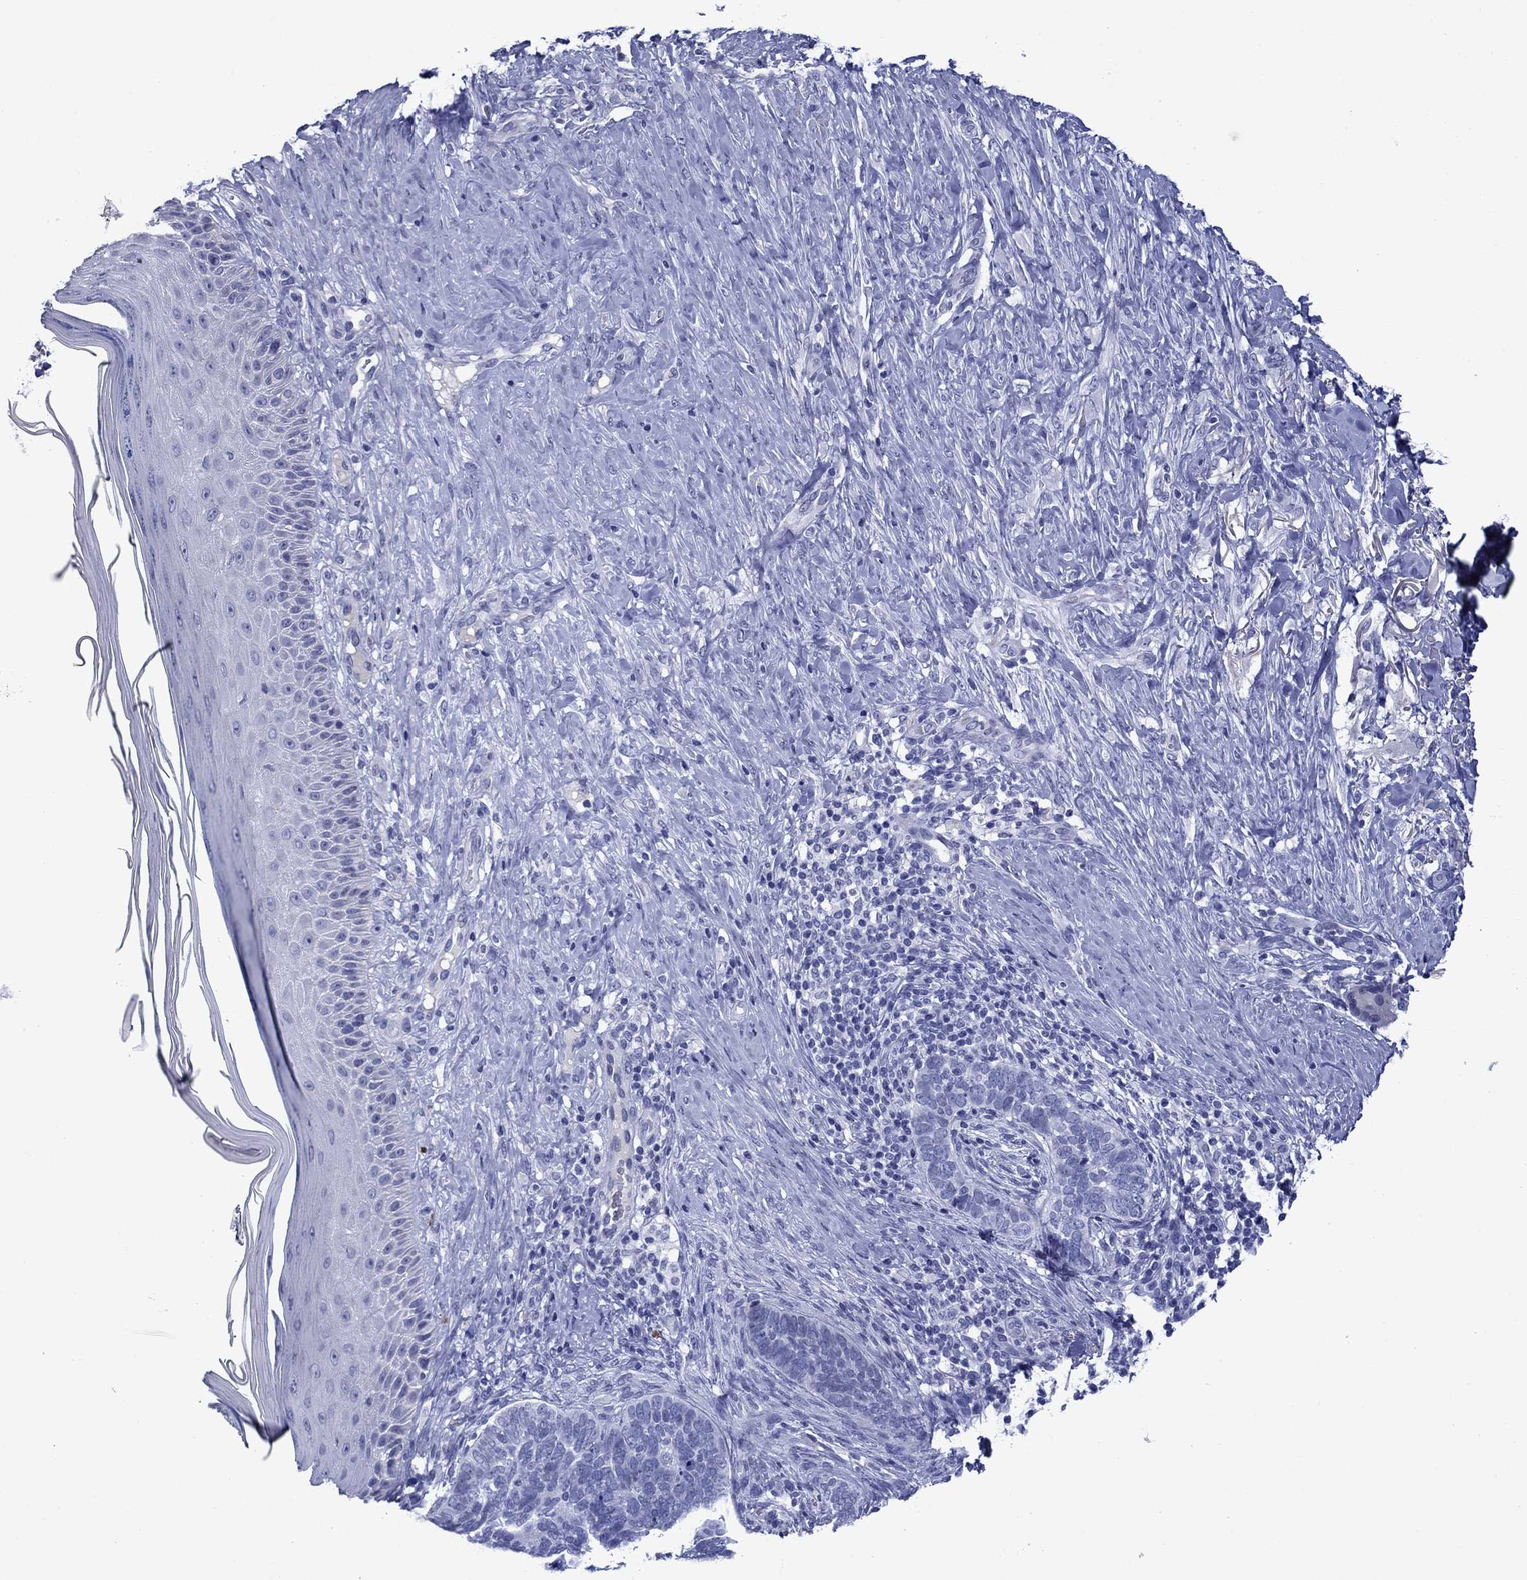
{"staining": {"intensity": "negative", "quantity": "none", "location": "none"}, "tissue": "skin cancer", "cell_type": "Tumor cells", "image_type": "cancer", "snomed": [{"axis": "morphology", "description": "Normal tissue, NOS"}, {"axis": "morphology", "description": "Basal cell carcinoma"}, {"axis": "topography", "description": "Skin"}], "caption": "There is no significant staining in tumor cells of skin cancer. The staining is performed using DAB brown chromogen with nuclei counter-stained in using hematoxylin.", "gene": "PIWIL1", "patient": {"sex": "male", "age": 46}}